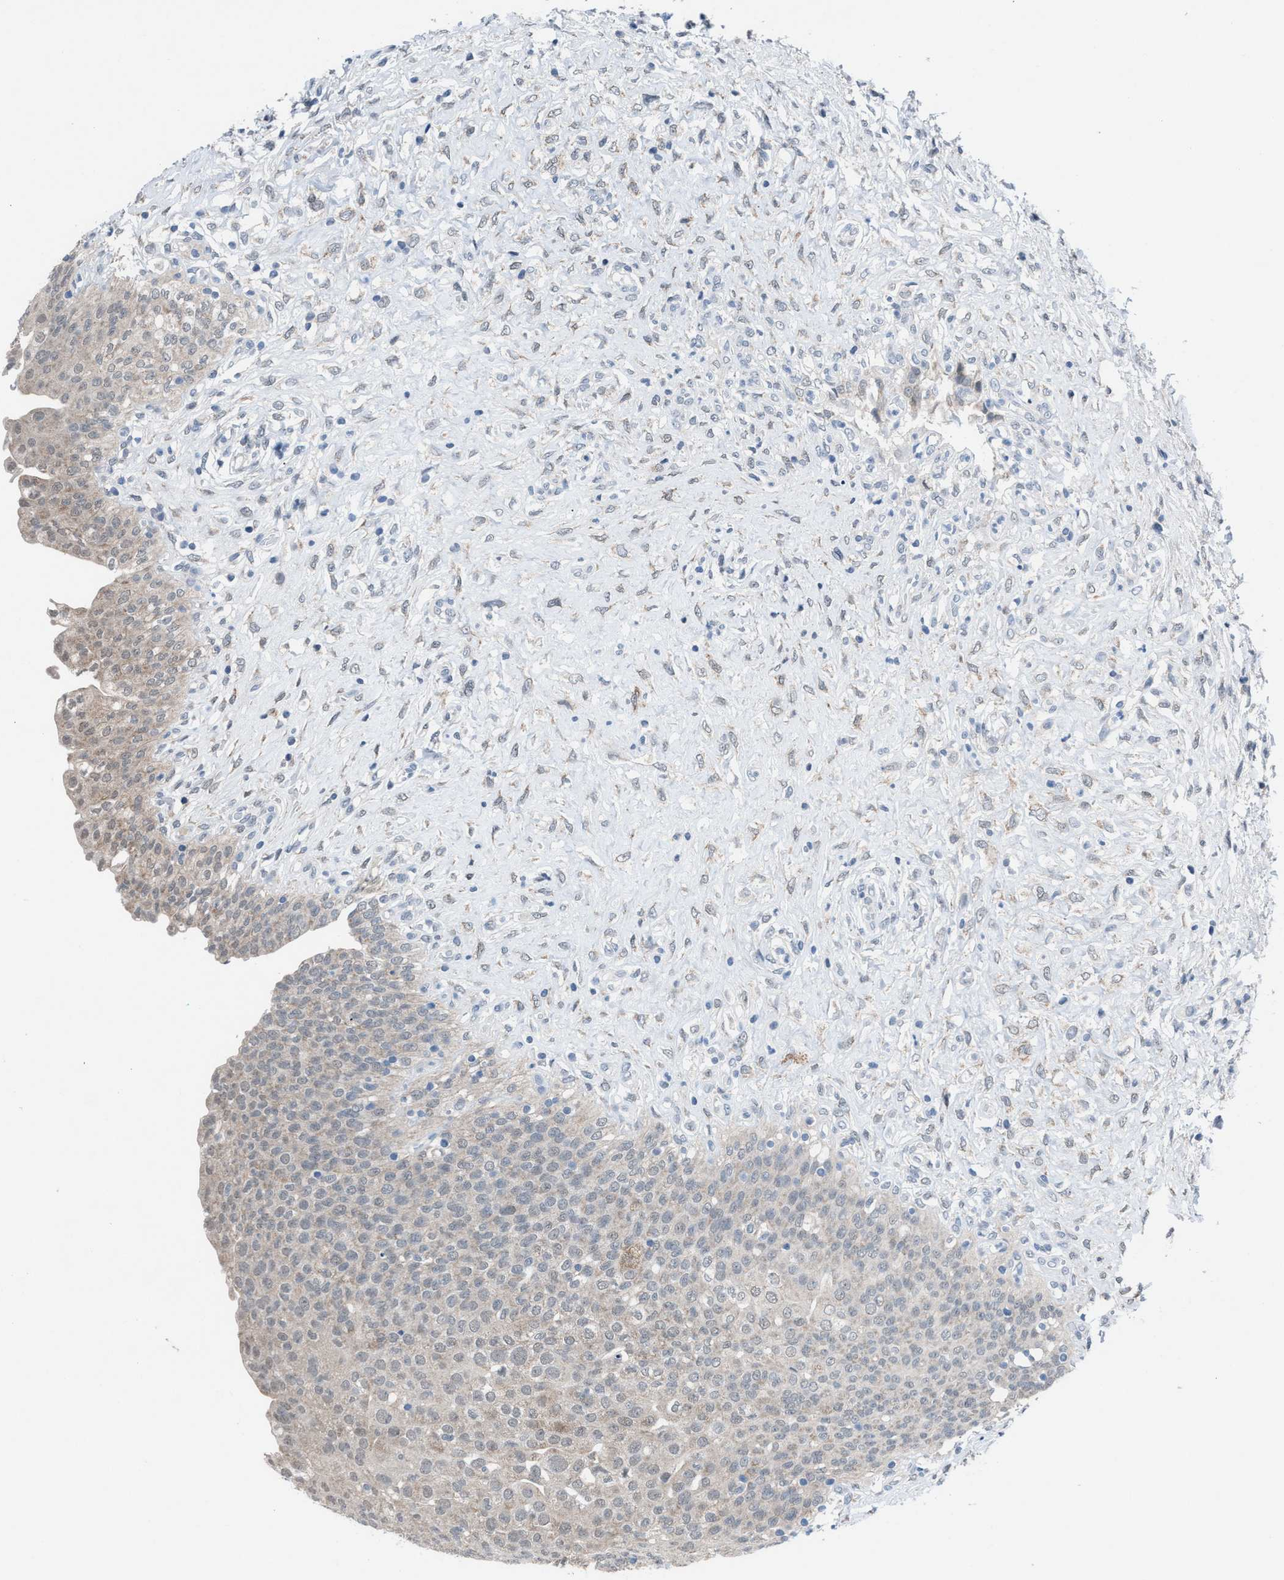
{"staining": {"intensity": "weak", "quantity": ">75%", "location": "cytoplasmic/membranous"}, "tissue": "urinary bladder", "cell_type": "Urothelial cells", "image_type": "normal", "snomed": [{"axis": "morphology", "description": "Urothelial carcinoma, High grade"}, {"axis": "topography", "description": "Urinary bladder"}], "caption": "An image of urinary bladder stained for a protein reveals weak cytoplasmic/membranous brown staining in urothelial cells. The staining is performed using DAB brown chromogen to label protein expression. The nuclei are counter-stained blue using hematoxylin.", "gene": "ANAPC11", "patient": {"sex": "male", "age": 46}}